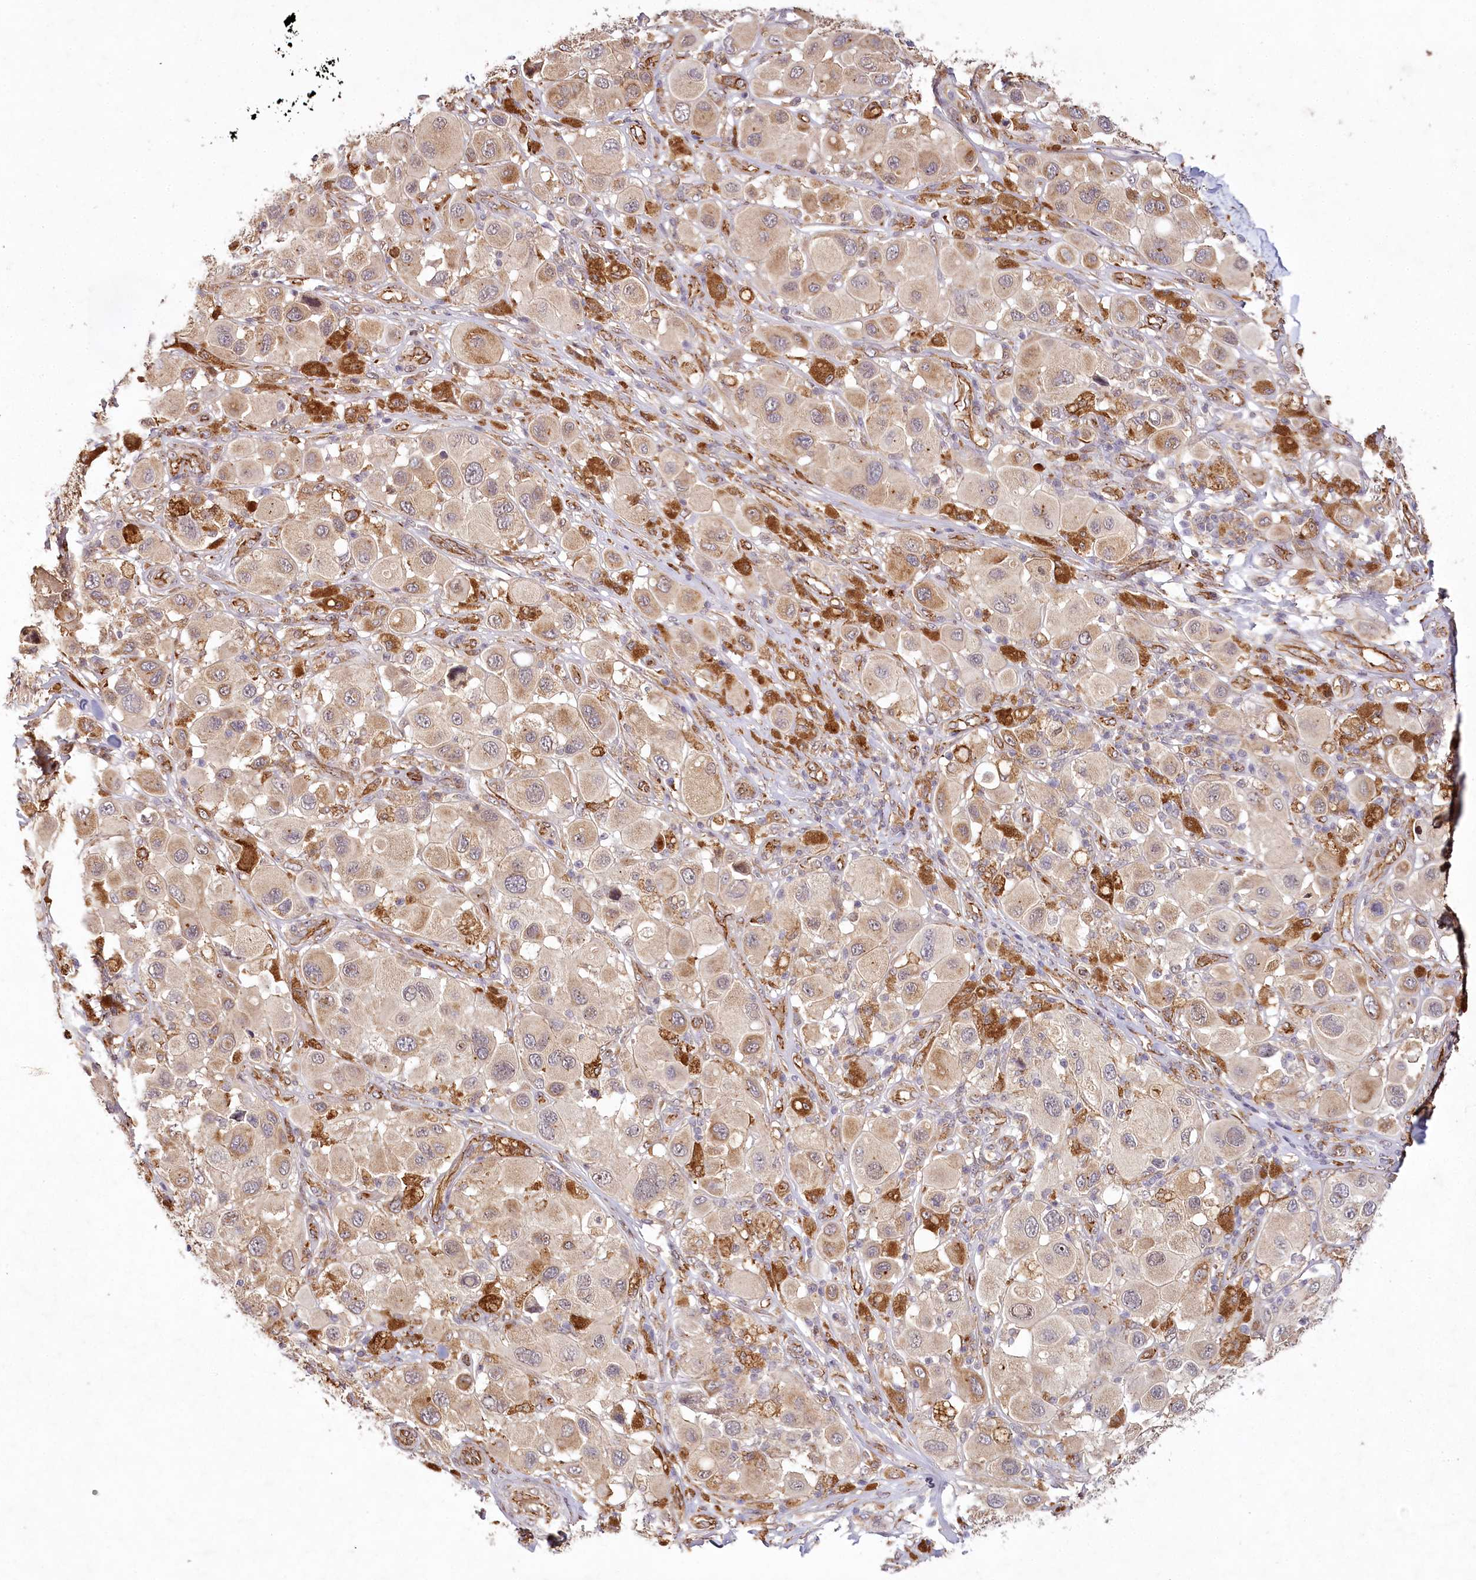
{"staining": {"intensity": "moderate", "quantity": "25%-75%", "location": "cytoplasmic/membranous"}, "tissue": "melanoma", "cell_type": "Tumor cells", "image_type": "cancer", "snomed": [{"axis": "morphology", "description": "Malignant melanoma, Metastatic site"}, {"axis": "topography", "description": "Skin"}], "caption": "IHC staining of malignant melanoma (metastatic site), which exhibits medium levels of moderate cytoplasmic/membranous expression in approximately 25%-75% of tumor cells indicating moderate cytoplasmic/membranous protein expression. The staining was performed using DAB (brown) for protein detection and nuclei were counterstained in hematoxylin (blue).", "gene": "ALKBH8", "patient": {"sex": "male", "age": 41}}